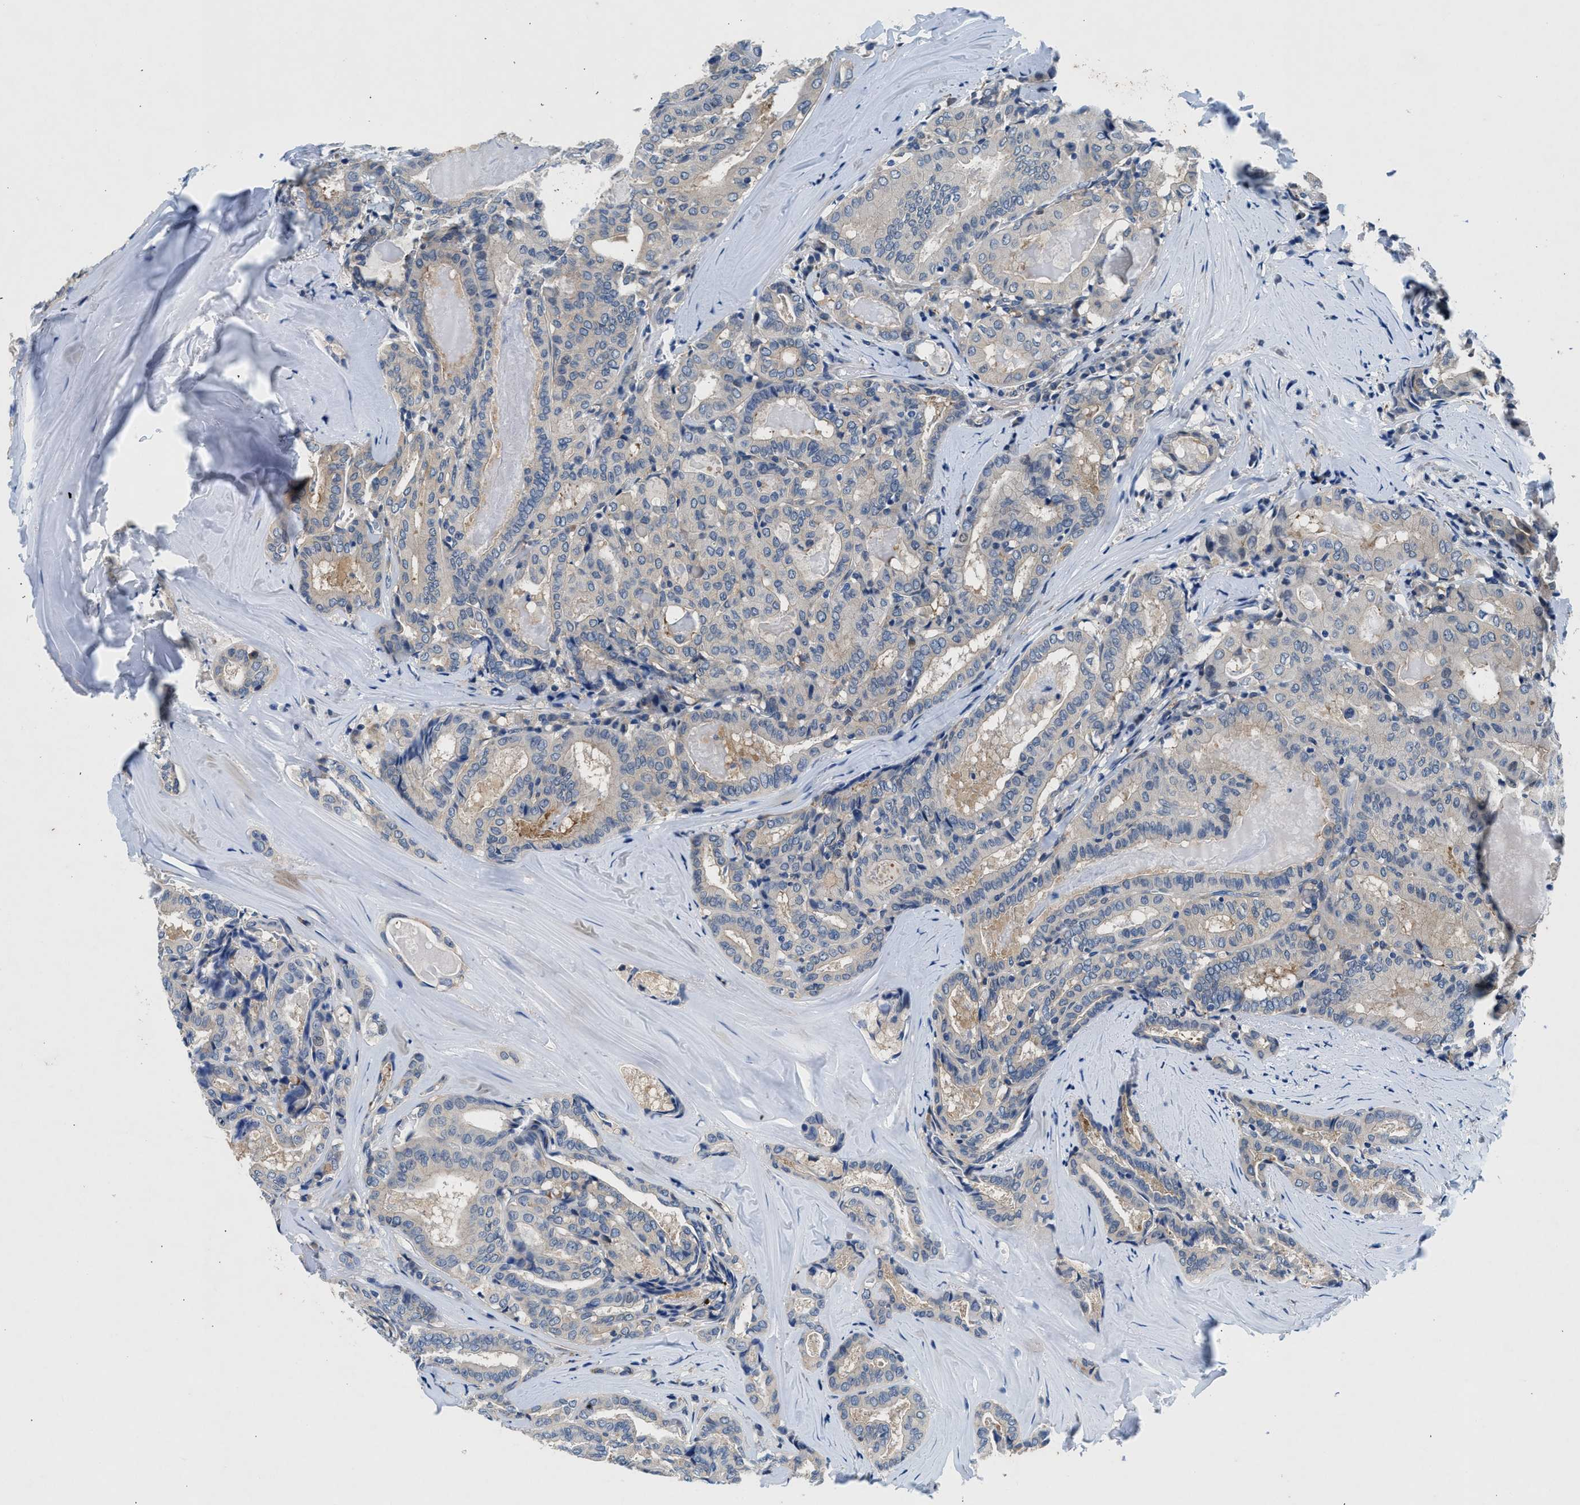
{"staining": {"intensity": "negative", "quantity": "none", "location": "none"}, "tissue": "thyroid cancer", "cell_type": "Tumor cells", "image_type": "cancer", "snomed": [{"axis": "morphology", "description": "Papillary adenocarcinoma, NOS"}, {"axis": "topography", "description": "Thyroid gland"}], "caption": "Image shows no protein staining in tumor cells of thyroid cancer (papillary adenocarcinoma) tissue. Brightfield microscopy of immunohistochemistry stained with DAB (brown) and hematoxylin (blue), captured at high magnification.", "gene": "COPS2", "patient": {"sex": "female", "age": 42}}